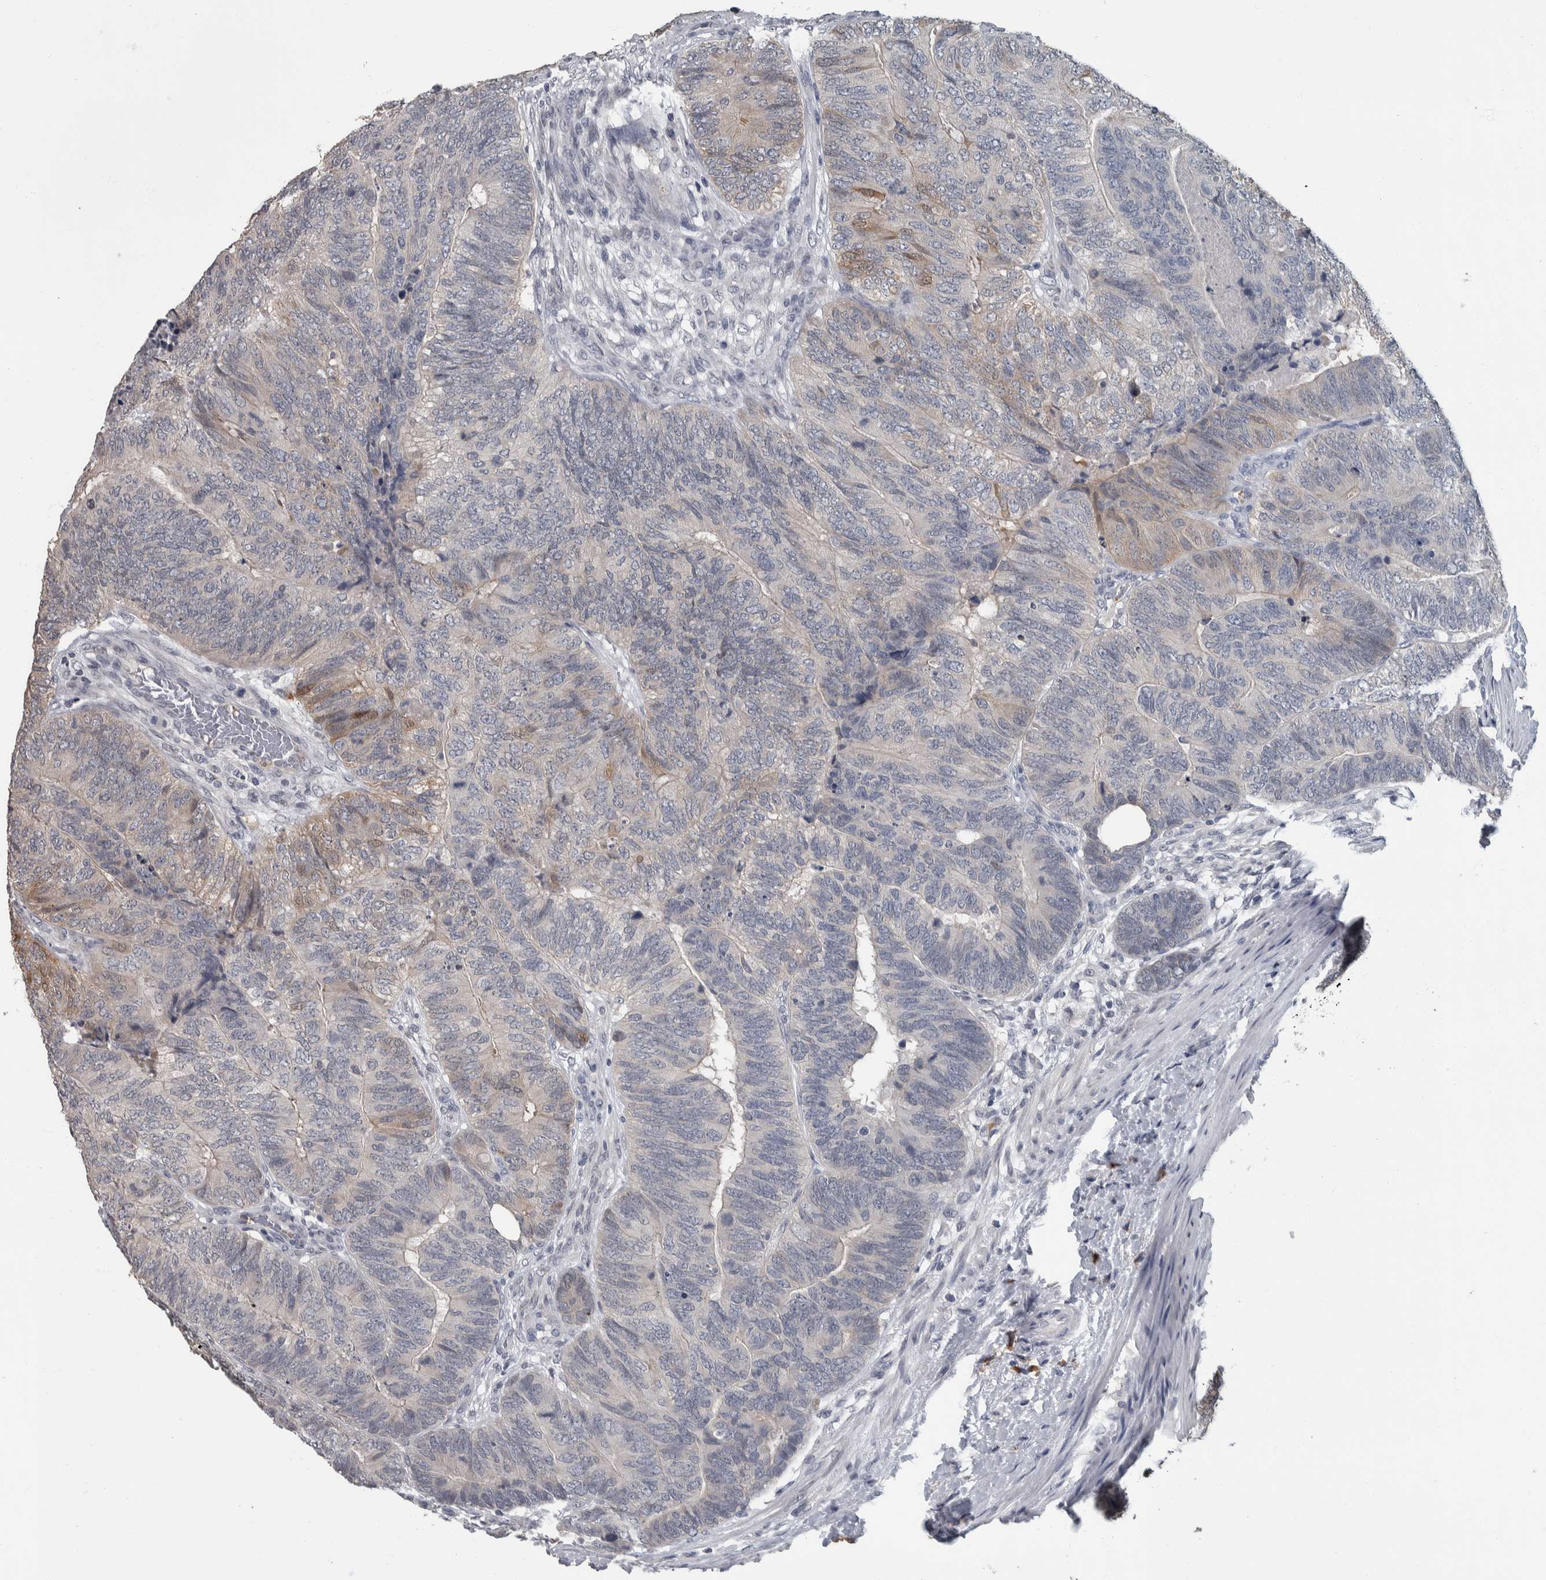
{"staining": {"intensity": "weak", "quantity": "<25%", "location": "cytoplasmic/membranous"}, "tissue": "colorectal cancer", "cell_type": "Tumor cells", "image_type": "cancer", "snomed": [{"axis": "morphology", "description": "Adenocarcinoma, NOS"}, {"axis": "topography", "description": "Colon"}], "caption": "Micrograph shows no protein staining in tumor cells of colorectal adenocarcinoma tissue. Brightfield microscopy of immunohistochemistry stained with DAB (3,3'-diaminobenzidine) (brown) and hematoxylin (blue), captured at high magnification.", "gene": "CAVIN4", "patient": {"sex": "female", "age": 67}}